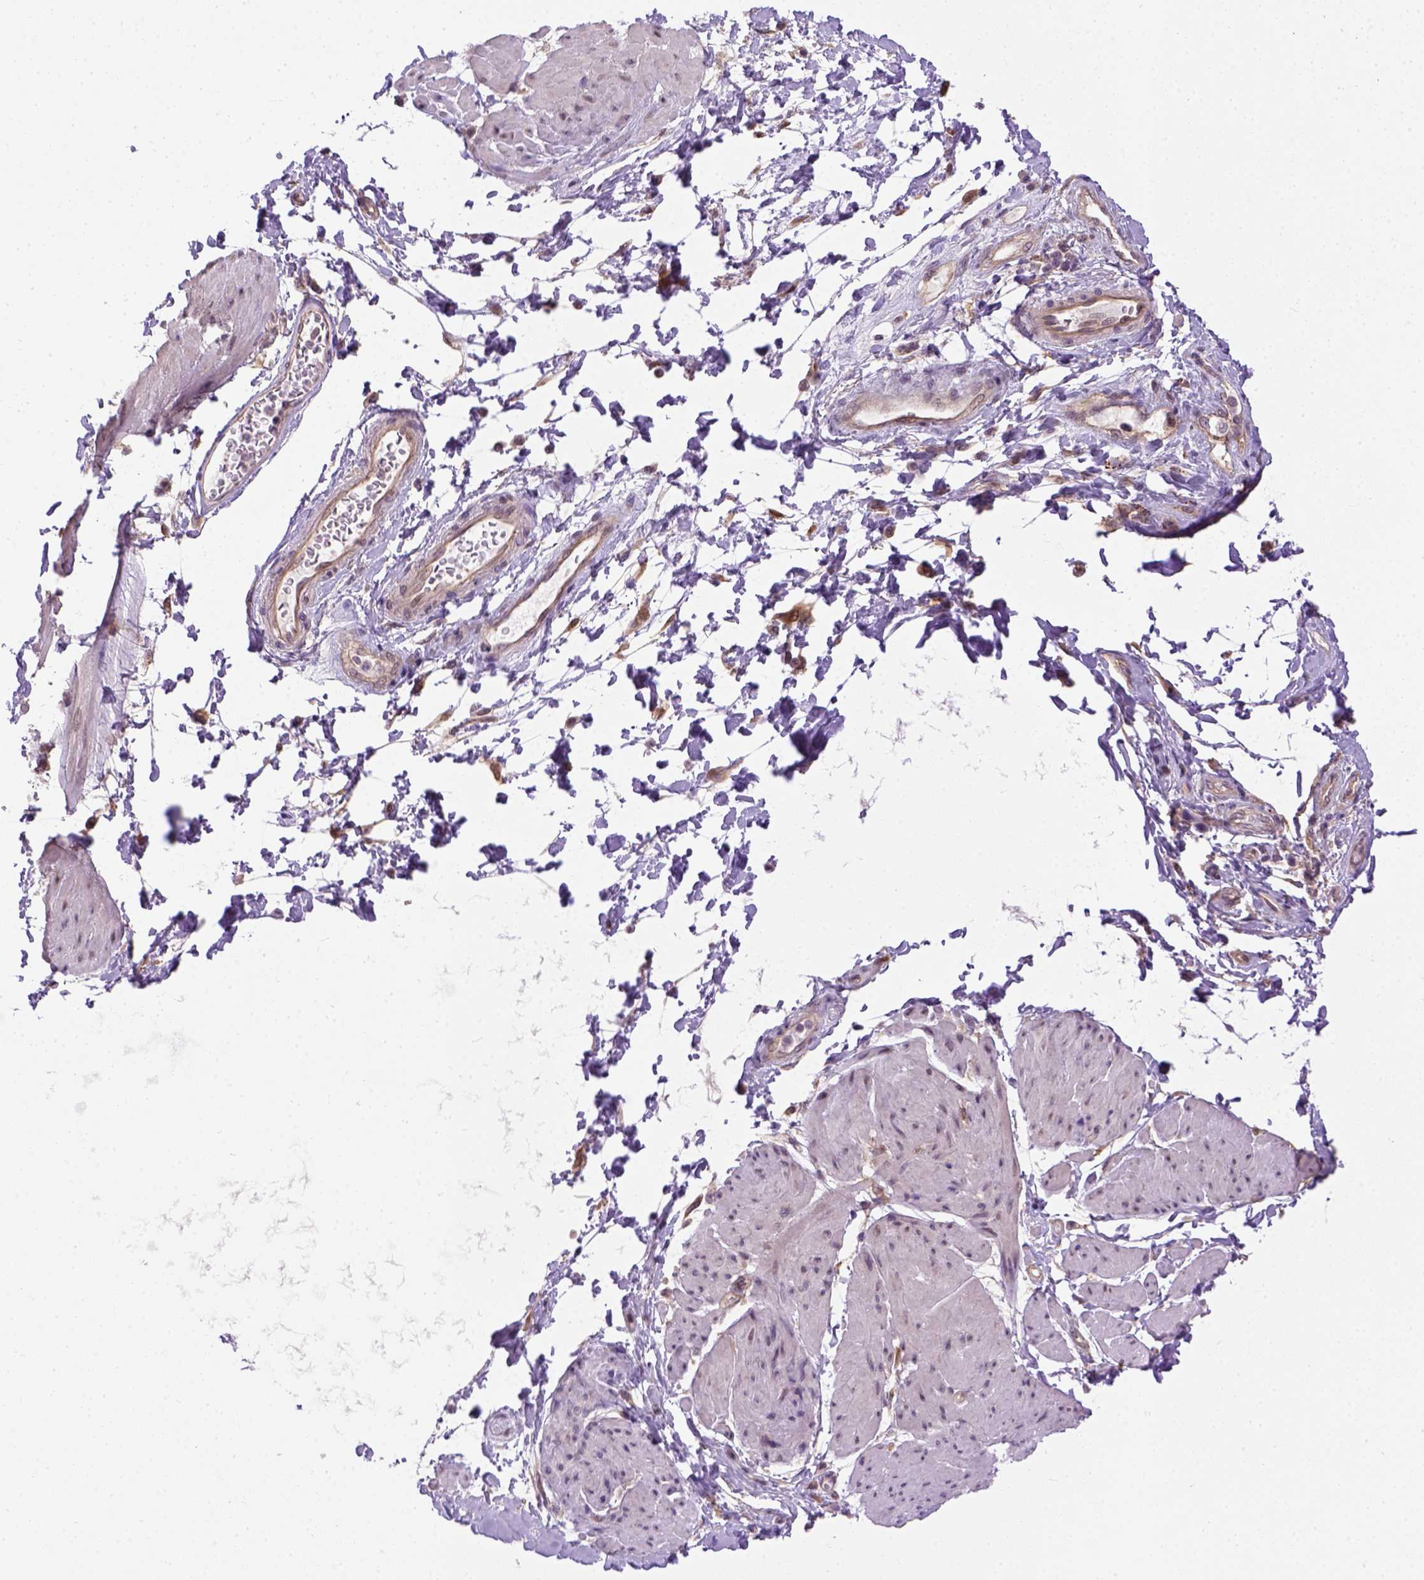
{"staining": {"intensity": "negative", "quantity": "none", "location": "none"}, "tissue": "adipose tissue", "cell_type": "Adipocytes", "image_type": "normal", "snomed": [{"axis": "morphology", "description": "Normal tissue, NOS"}, {"axis": "topography", "description": "Urinary bladder"}, {"axis": "topography", "description": "Peripheral nerve tissue"}], "caption": "Immunohistochemical staining of unremarkable human adipose tissue shows no significant positivity in adipocytes.", "gene": "KAZN", "patient": {"sex": "female", "age": 60}}